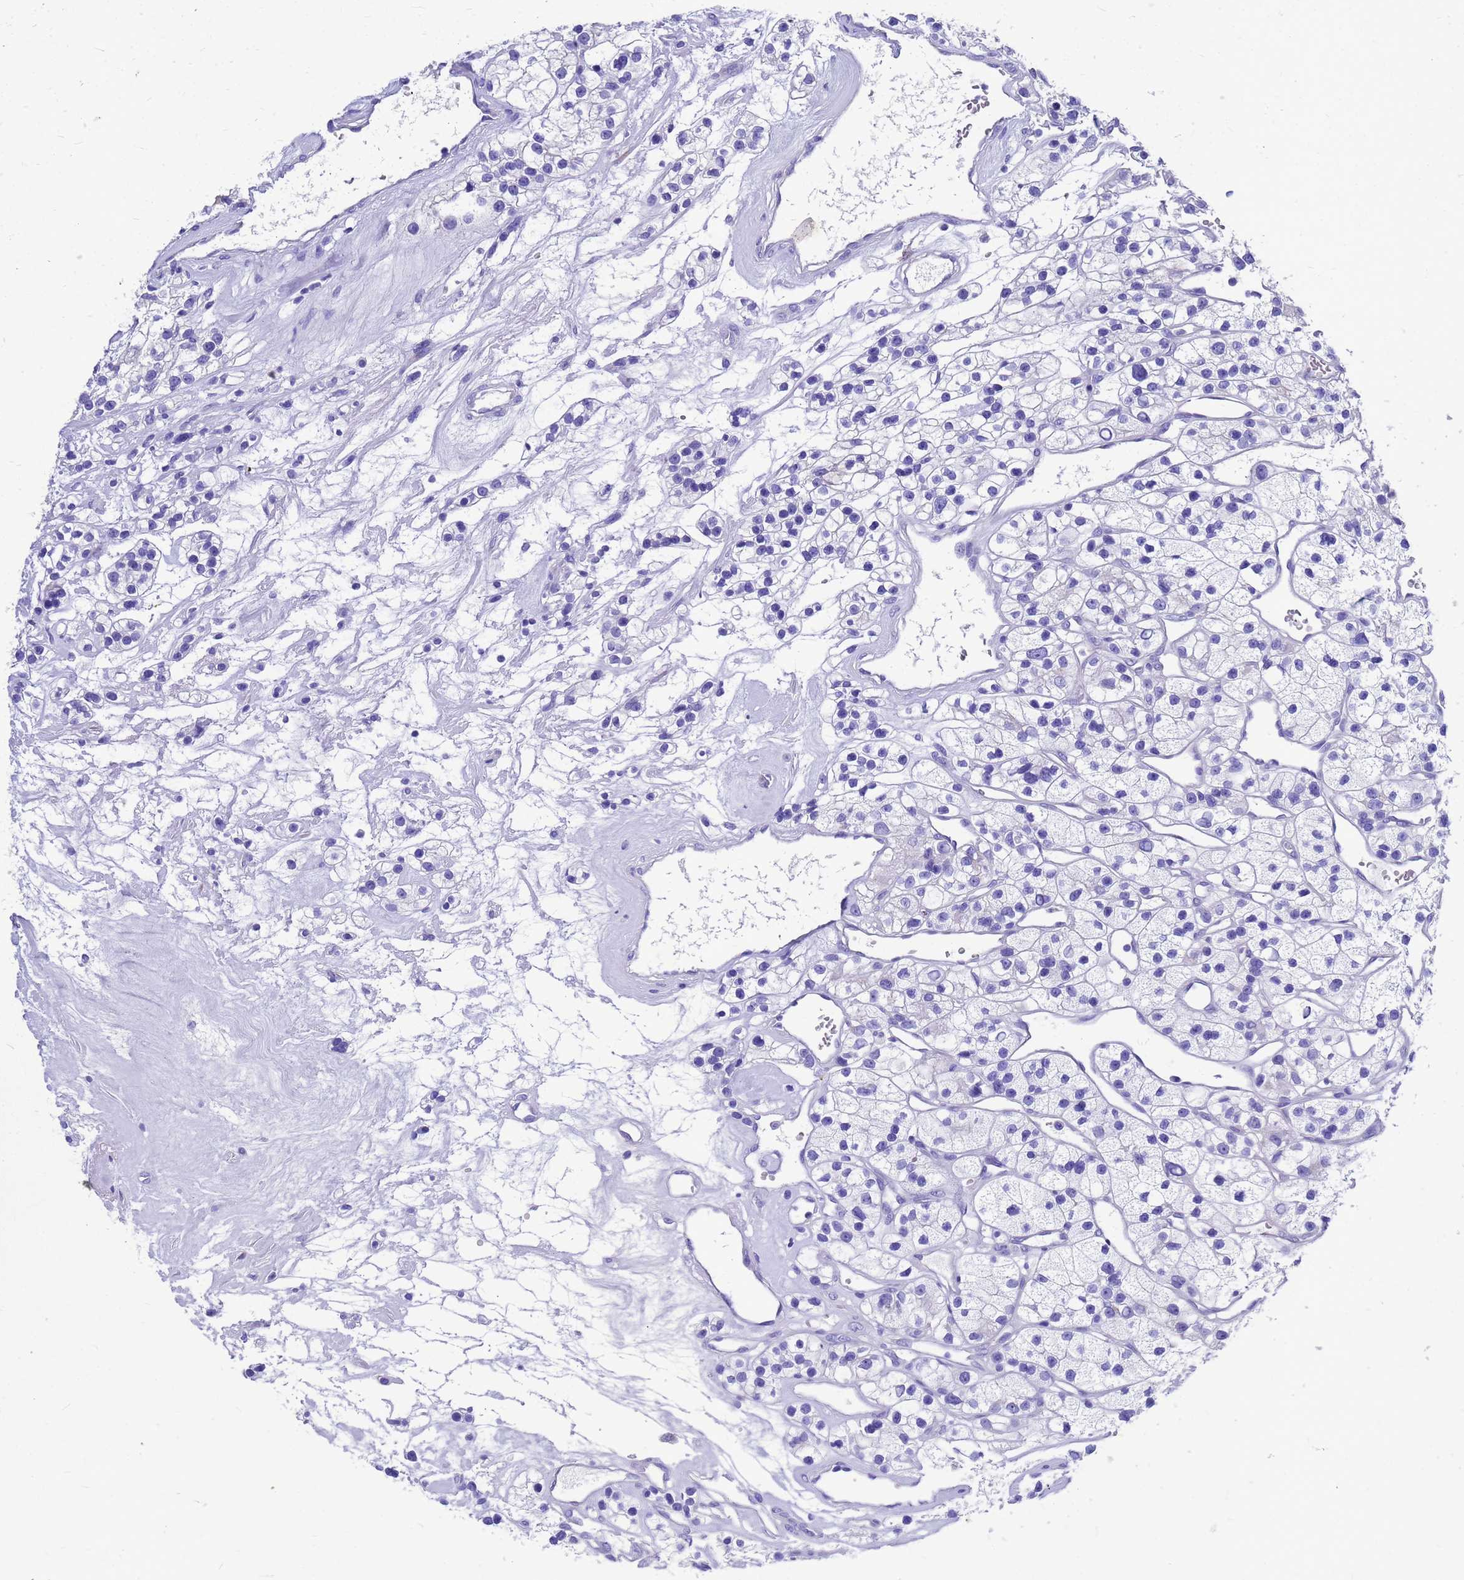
{"staining": {"intensity": "negative", "quantity": "none", "location": "none"}, "tissue": "renal cancer", "cell_type": "Tumor cells", "image_type": "cancer", "snomed": [{"axis": "morphology", "description": "Adenocarcinoma, NOS"}, {"axis": "topography", "description": "Kidney"}], "caption": "Tumor cells show no significant expression in renal cancer.", "gene": "OR52E2", "patient": {"sex": "female", "age": 57}}